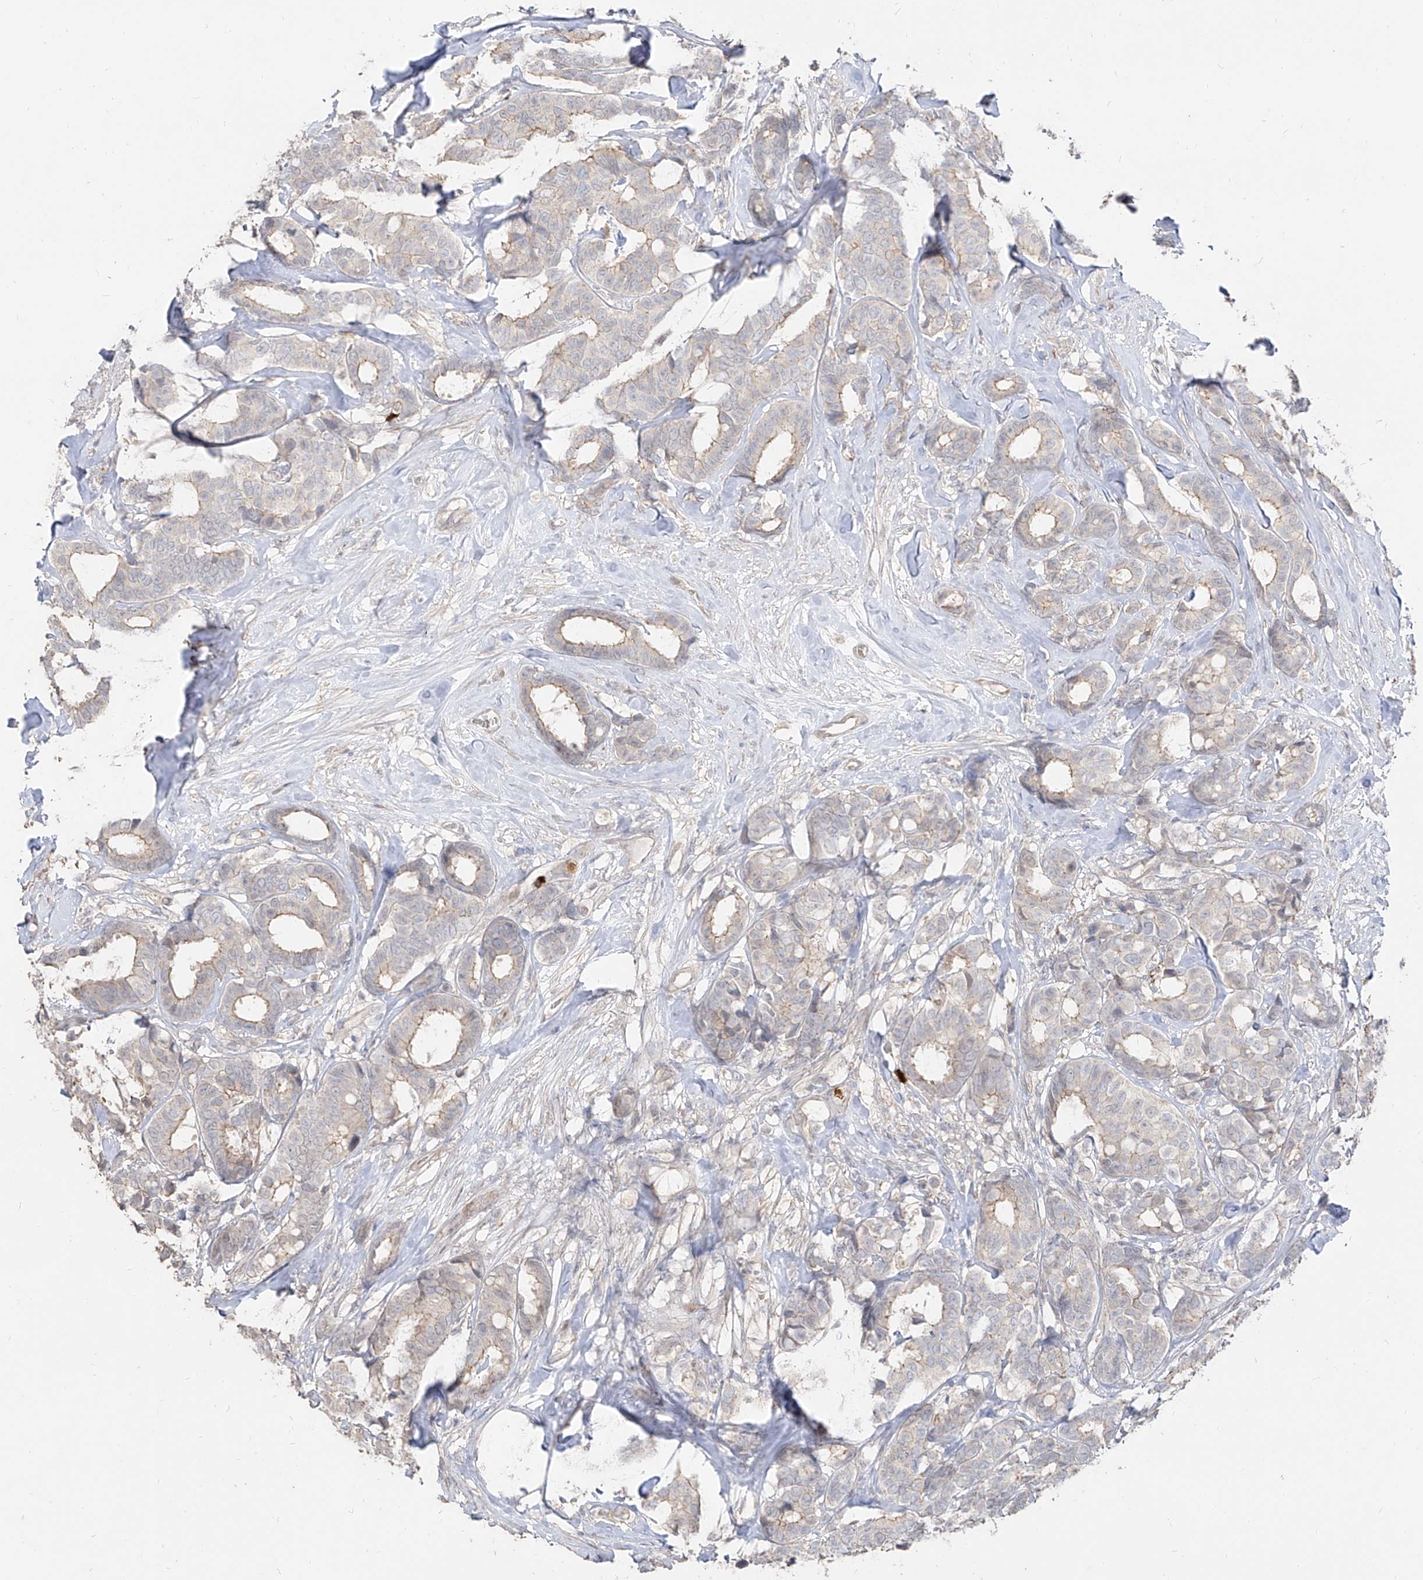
{"staining": {"intensity": "weak", "quantity": "25%-75%", "location": "cytoplasmic/membranous"}, "tissue": "breast cancer", "cell_type": "Tumor cells", "image_type": "cancer", "snomed": [{"axis": "morphology", "description": "Duct carcinoma"}, {"axis": "topography", "description": "Breast"}], "caption": "Breast cancer stained with a brown dye shows weak cytoplasmic/membranous positive positivity in approximately 25%-75% of tumor cells.", "gene": "ZNF227", "patient": {"sex": "female", "age": 87}}